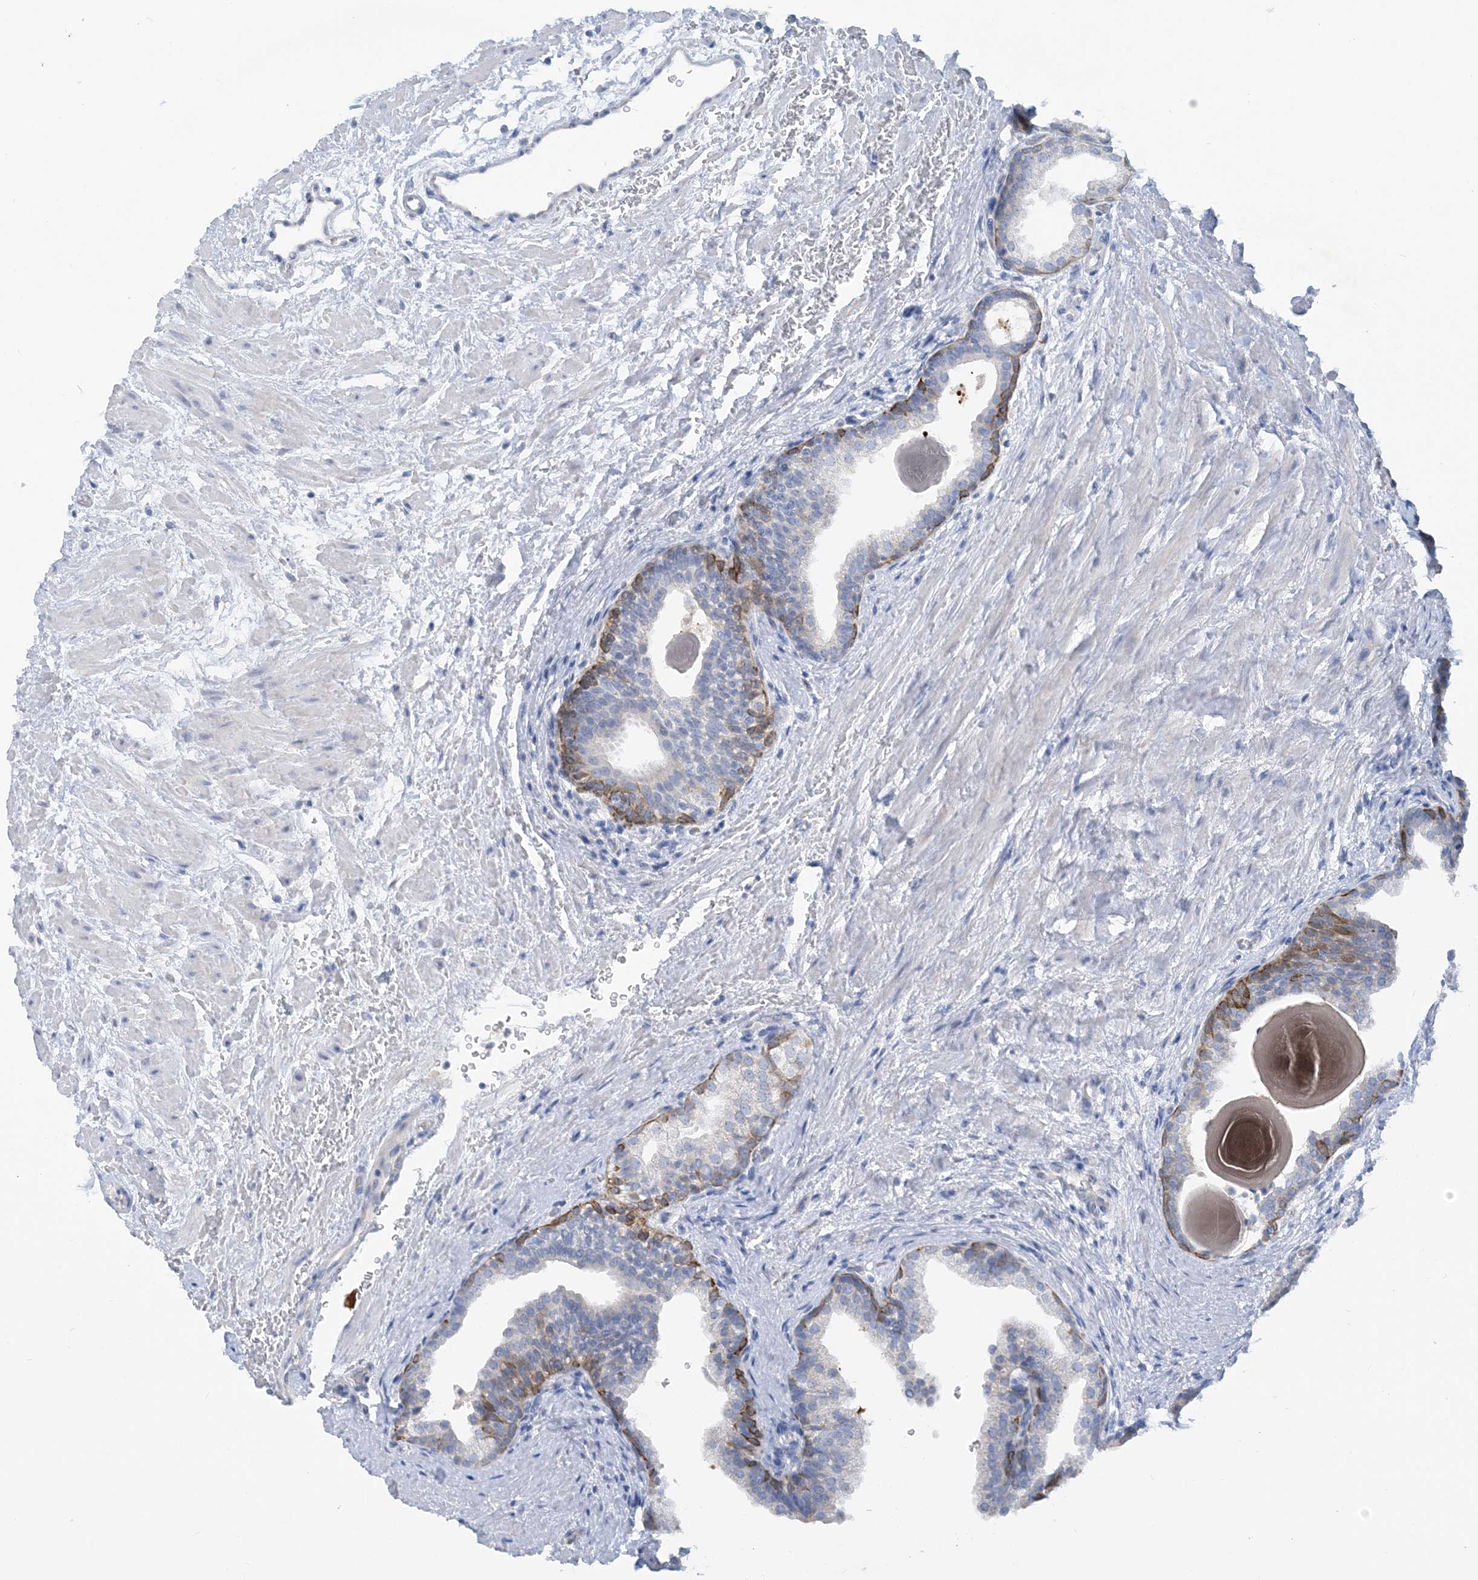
{"staining": {"intensity": "moderate", "quantity": "<25%", "location": "cytoplasmic/membranous"}, "tissue": "prostate", "cell_type": "Glandular cells", "image_type": "normal", "snomed": [{"axis": "morphology", "description": "Normal tissue, NOS"}, {"axis": "topography", "description": "Prostate"}], "caption": "Immunohistochemical staining of unremarkable prostate displays moderate cytoplasmic/membranous protein positivity in about <25% of glandular cells. The staining was performed using DAB (3,3'-diaminobenzidine), with brown indicating positive protein expression. Nuclei are stained blue with hematoxylin.", "gene": "ZCCHC12", "patient": {"sex": "male", "age": 48}}